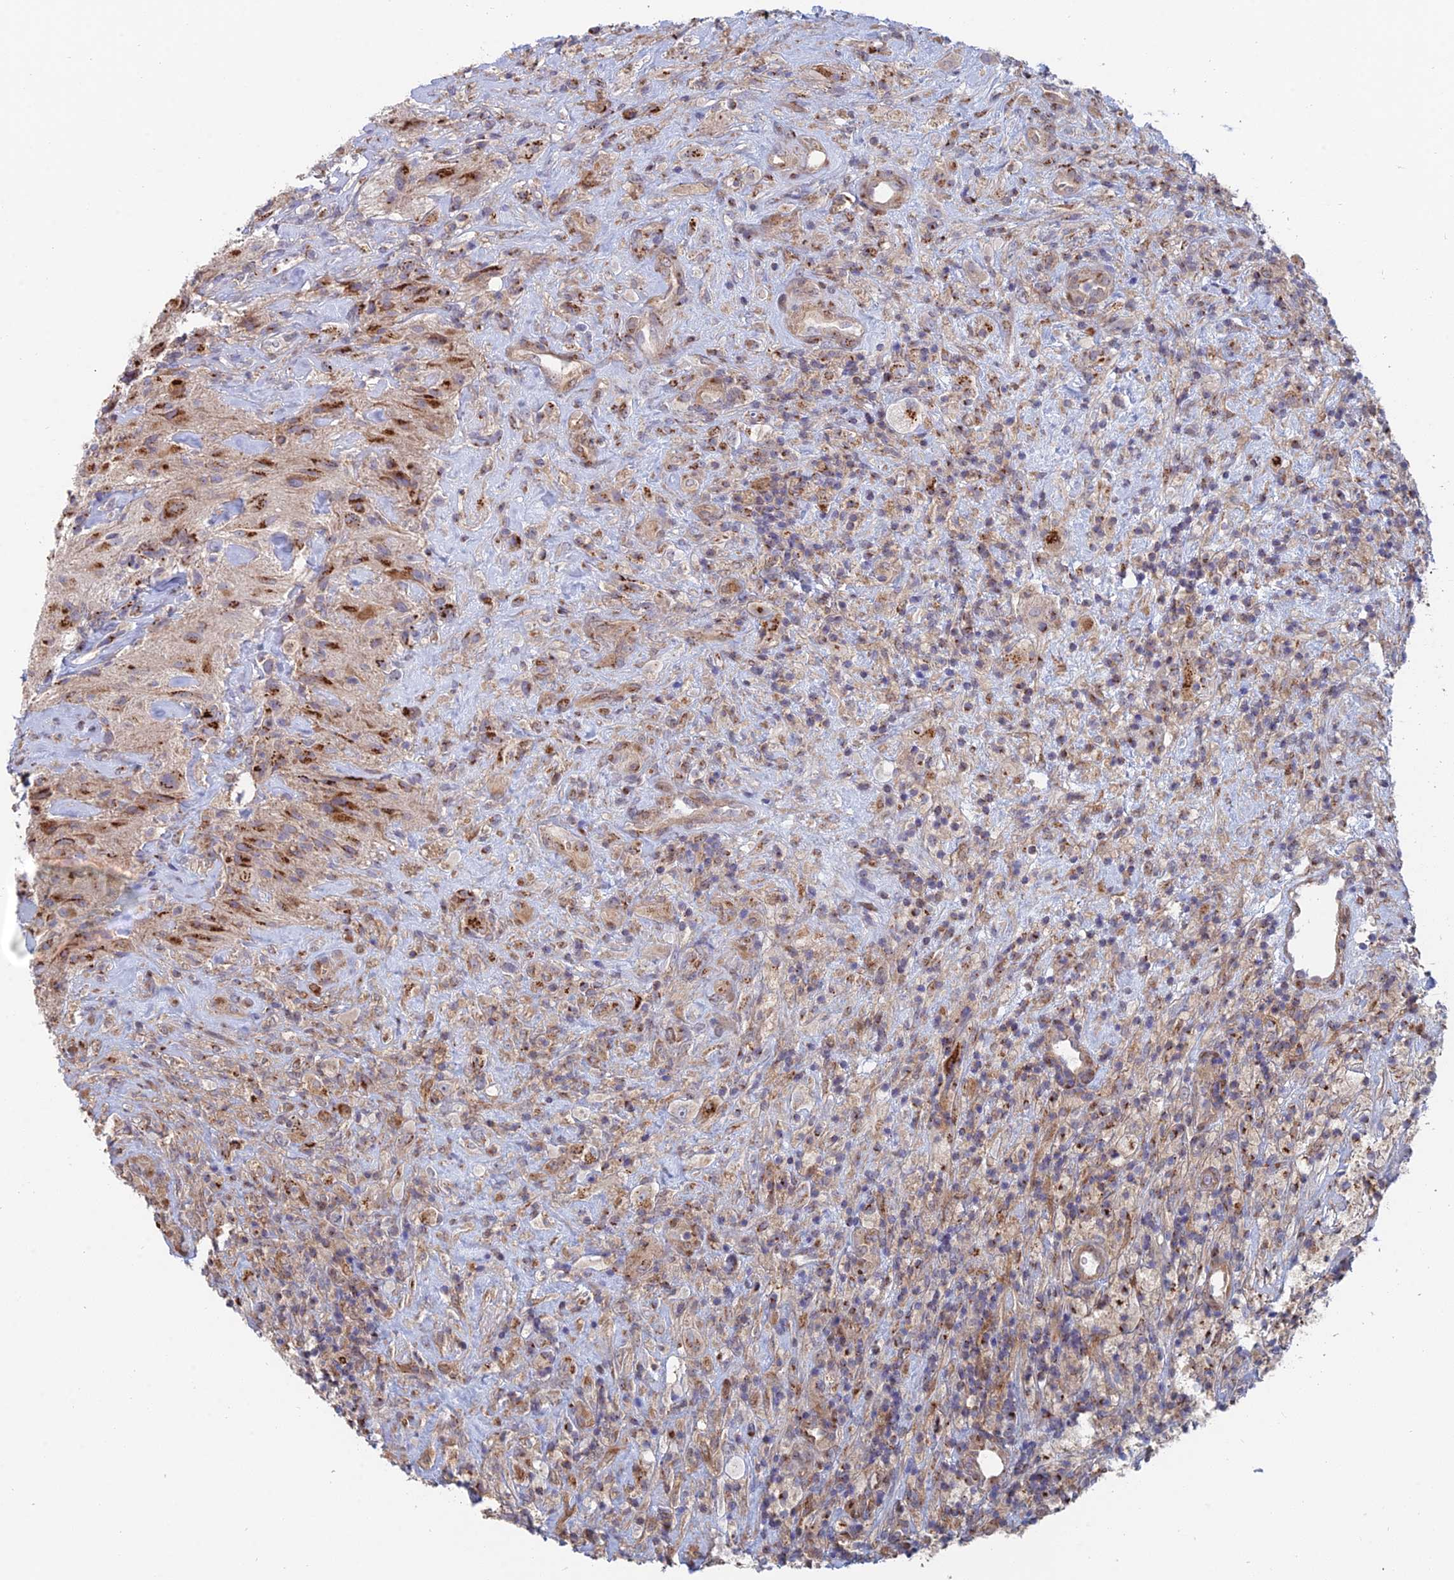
{"staining": {"intensity": "moderate", "quantity": "<25%", "location": "cytoplasmic/membranous"}, "tissue": "glioma", "cell_type": "Tumor cells", "image_type": "cancer", "snomed": [{"axis": "morphology", "description": "Glioma, malignant, High grade"}, {"axis": "topography", "description": "Brain"}], "caption": "This image shows malignant glioma (high-grade) stained with immunohistochemistry (IHC) to label a protein in brown. The cytoplasmic/membranous of tumor cells show moderate positivity for the protein. Nuclei are counter-stained blue.", "gene": "HS2ST1", "patient": {"sex": "male", "age": 69}}